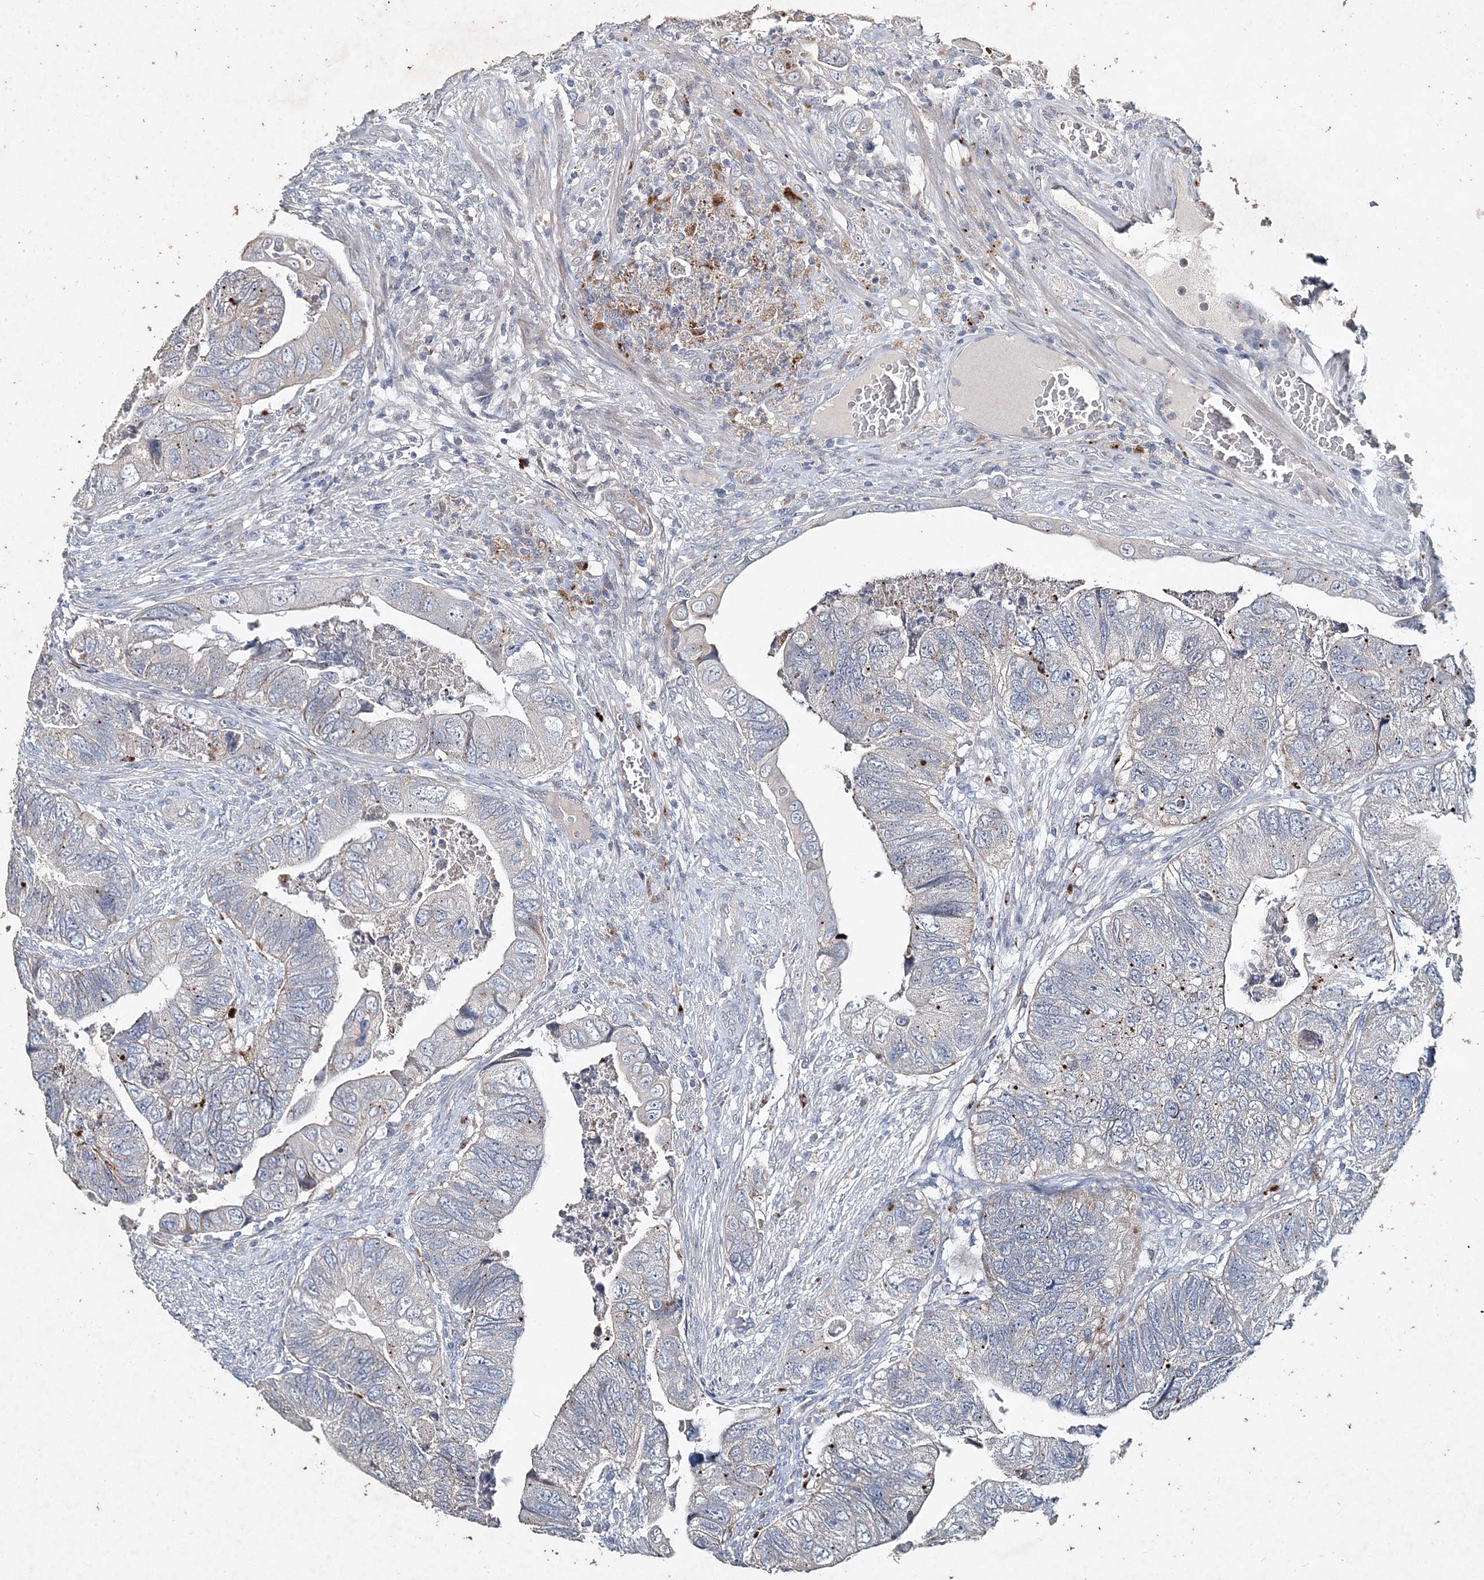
{"staining": {"intensity": "weak", "quantity": "<25%", "location": "cytoplasmic/membranous"}, "tissue": "colorectal cancer", "cell_type": "Tumor cells", "image_type": "cancer", "snomed": [{"axis": "morphology", "description": "Adenocarcinoma, NOS"}, {"axis": "topography", "description": "Rectum"}], "caption": "Tumor cells show no significant expression in colorectal cancer (adenocarcinoma).", "gene": "DNAH5", "patient": {"sex": "male", "age": 63}}